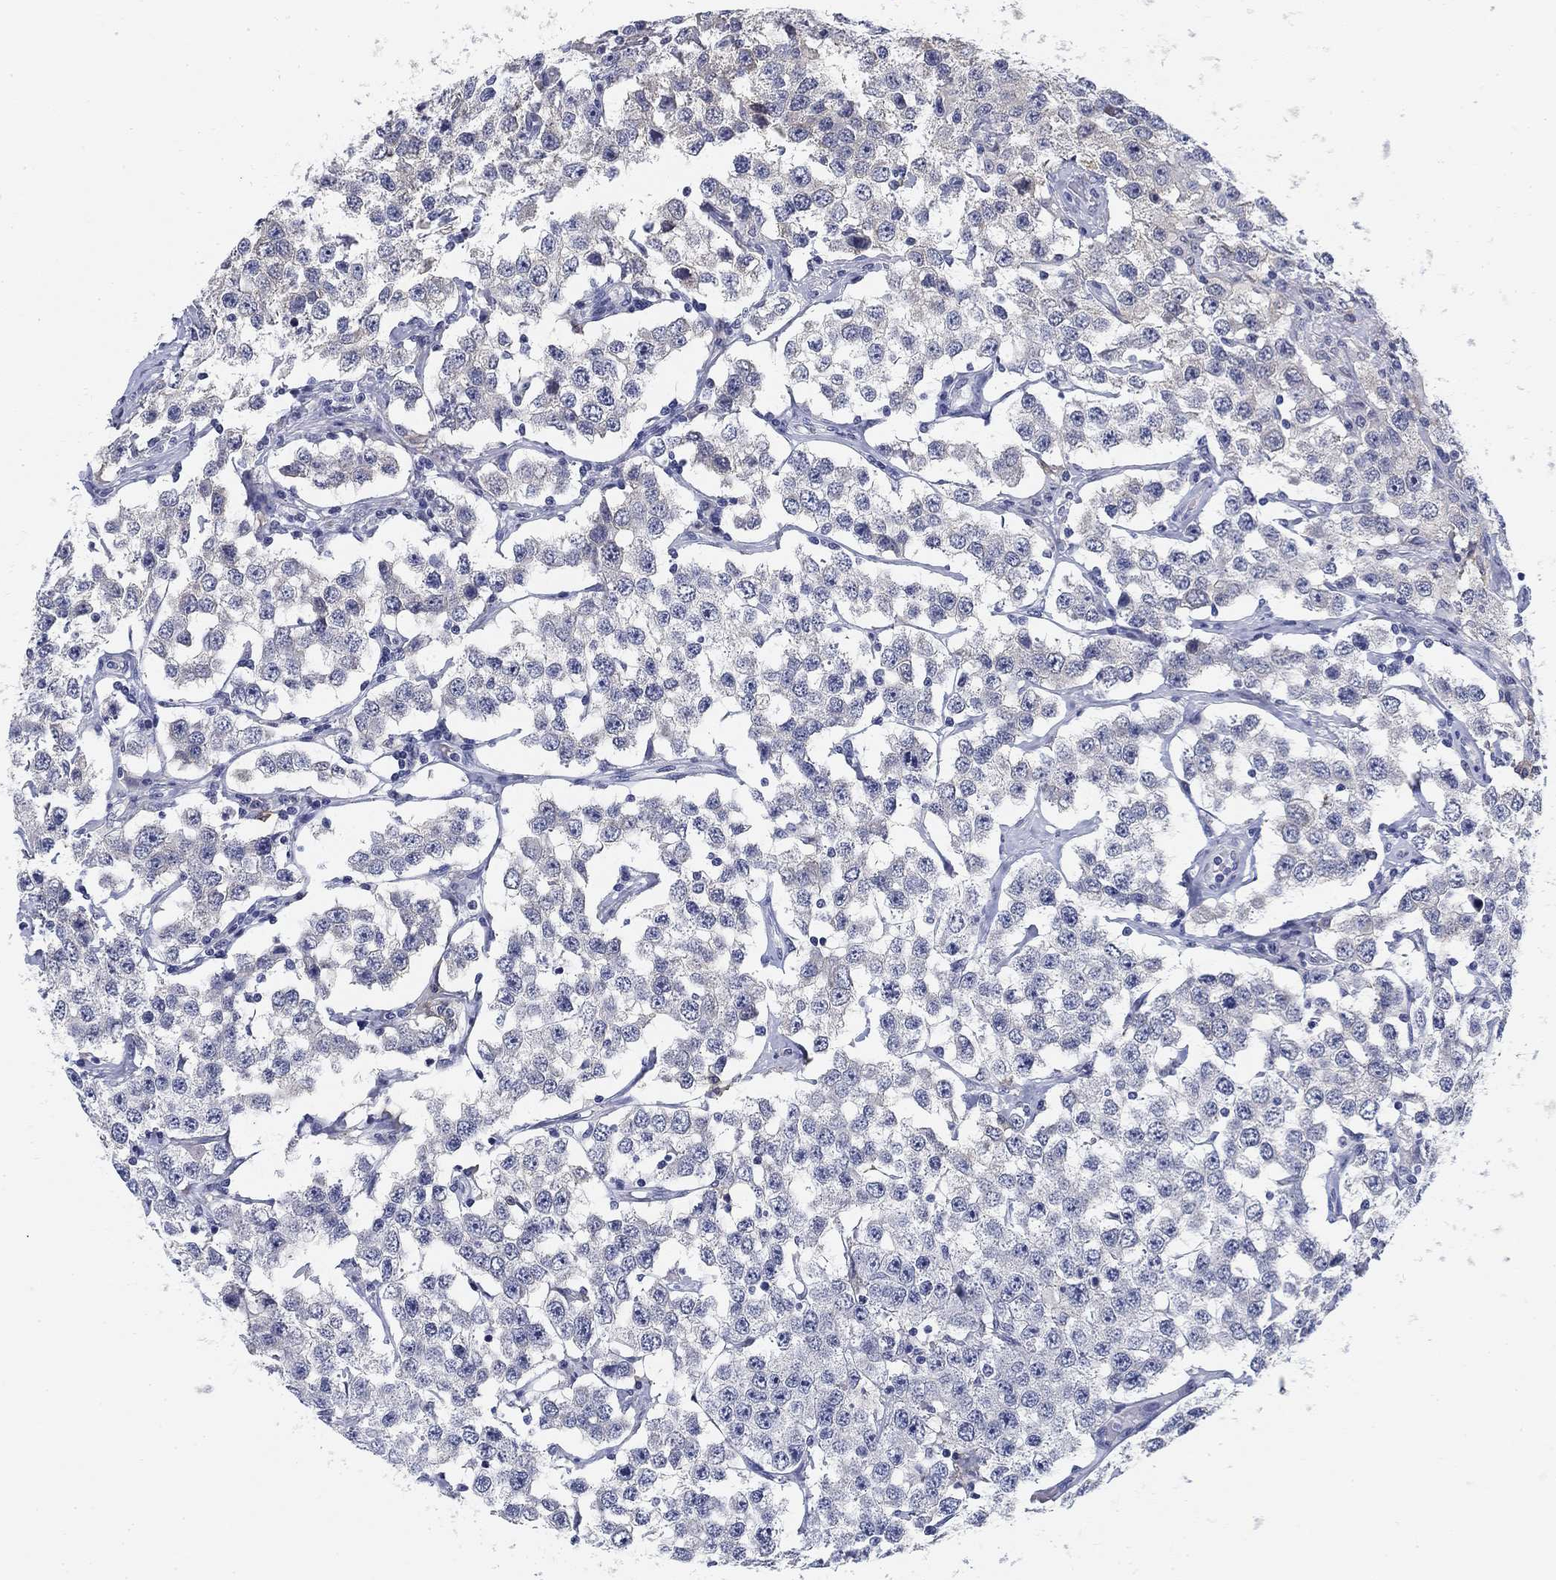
{"staining": {"intensity": "negative", "quantity": "none", "location": "none"}, "tissue": "testis cancer", "cell_type": "Tumor cells", "image_type": "cancer", "snomed": [{"axis": "morphology", "description": "Seminoma, NOS"}, {"axis": "topography", "description": "Testis"}], "caption": "Immunohistochemistry (IHC) micrograph of testis seminoma stained for a protein (brown), which displays no expression in tumor cells.", "gene": "SLC2A5", "patient": {"sex": "male", "age": 52}}